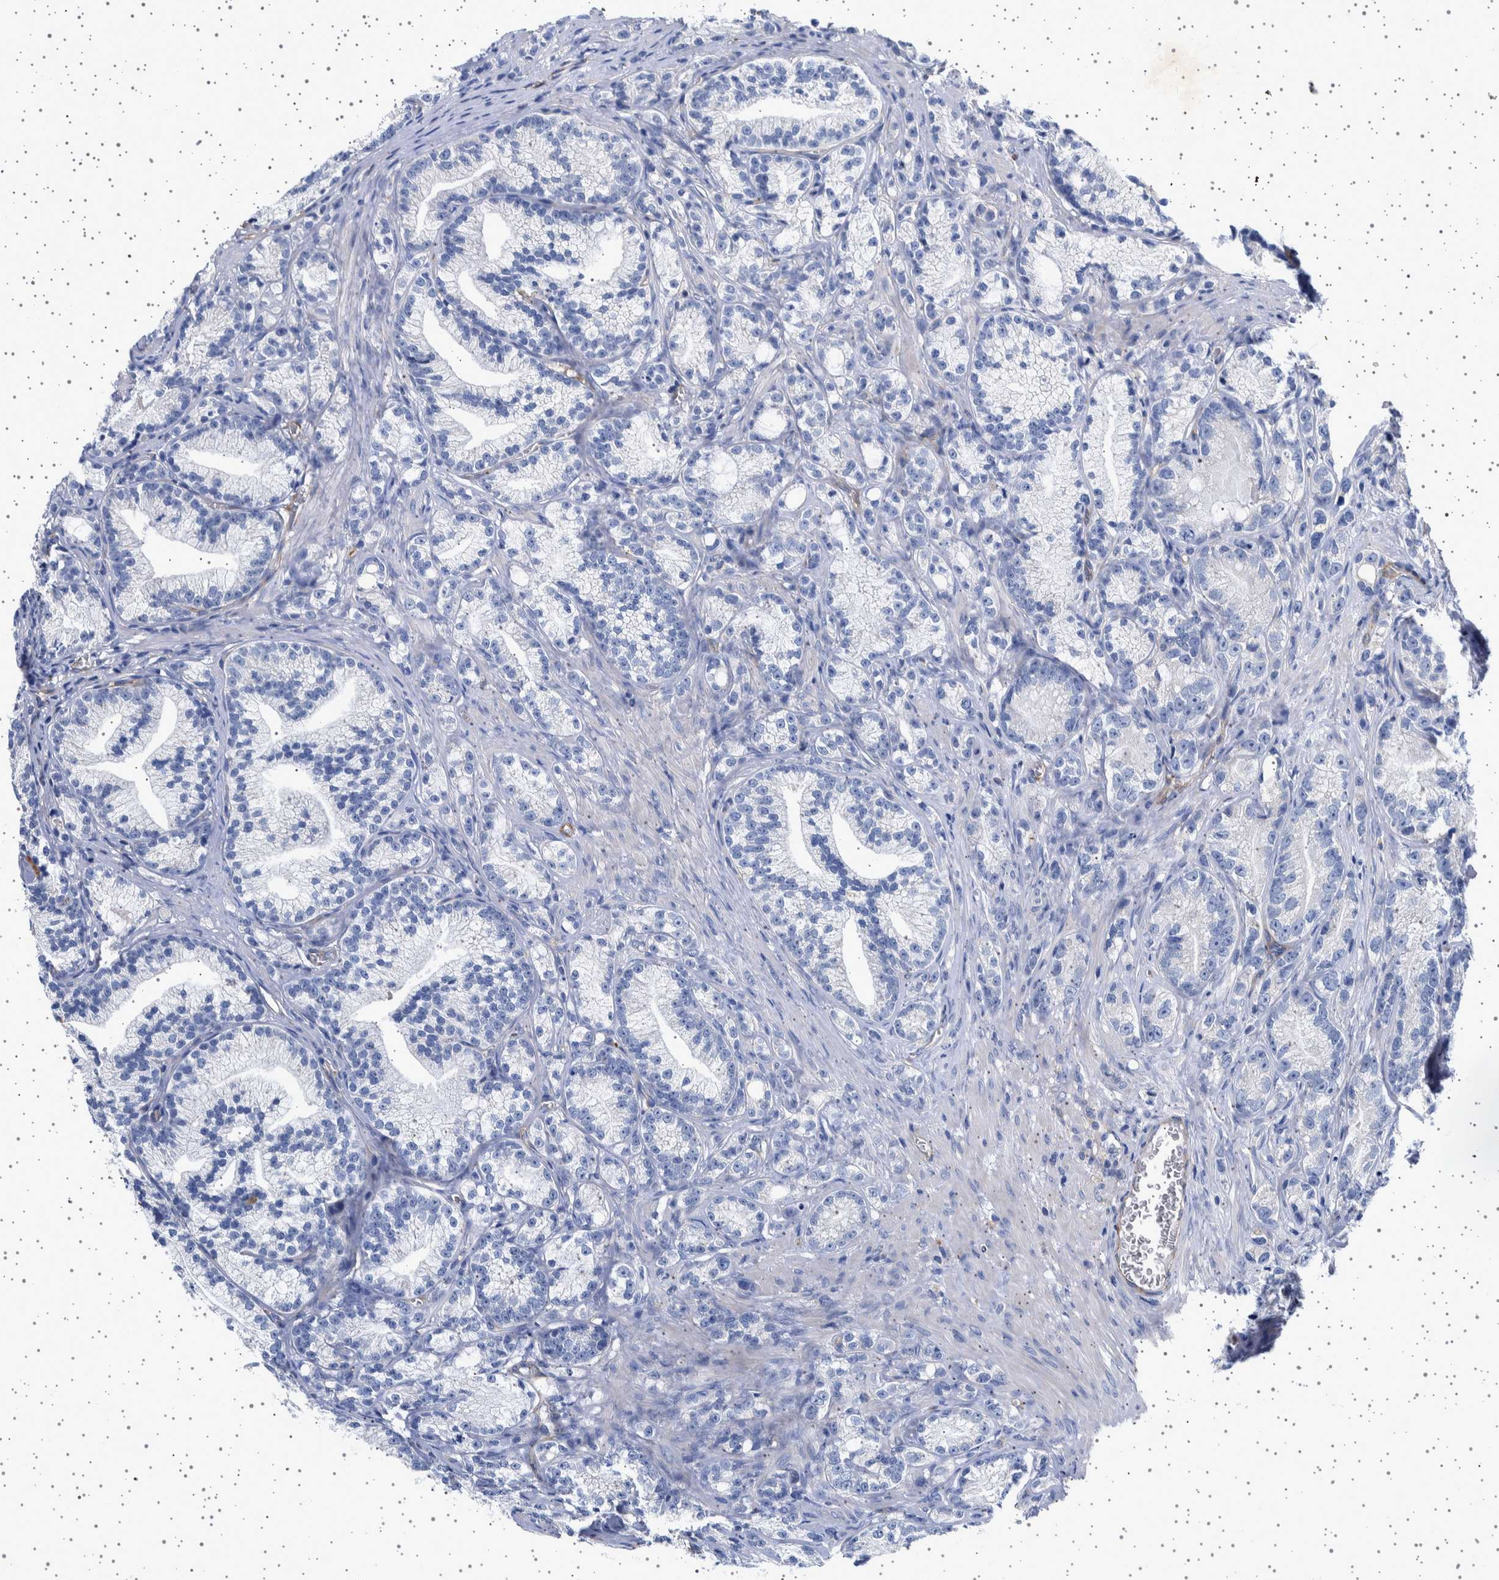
{"staining": {"intensity": "negative", "quantity": "none", "location": "none"}, "tissue": "prostate cancer", "cell_type": "Tumor cells", "image_type": "cancer", "snomed": [{"axis": "morphology", "description": "Adenocarcinoma, Low grade"}, {"axis": "topography", "description": "Prostate"}], "caption": "High magnification brightfield microscopy of prostate cancer stained with DAB (brown) and counterstained with hematoxylin (blue): tumor cells show no significant expression.", "gene": "SEPTIN4", "patient": {"sex": "male", "age": 89}}